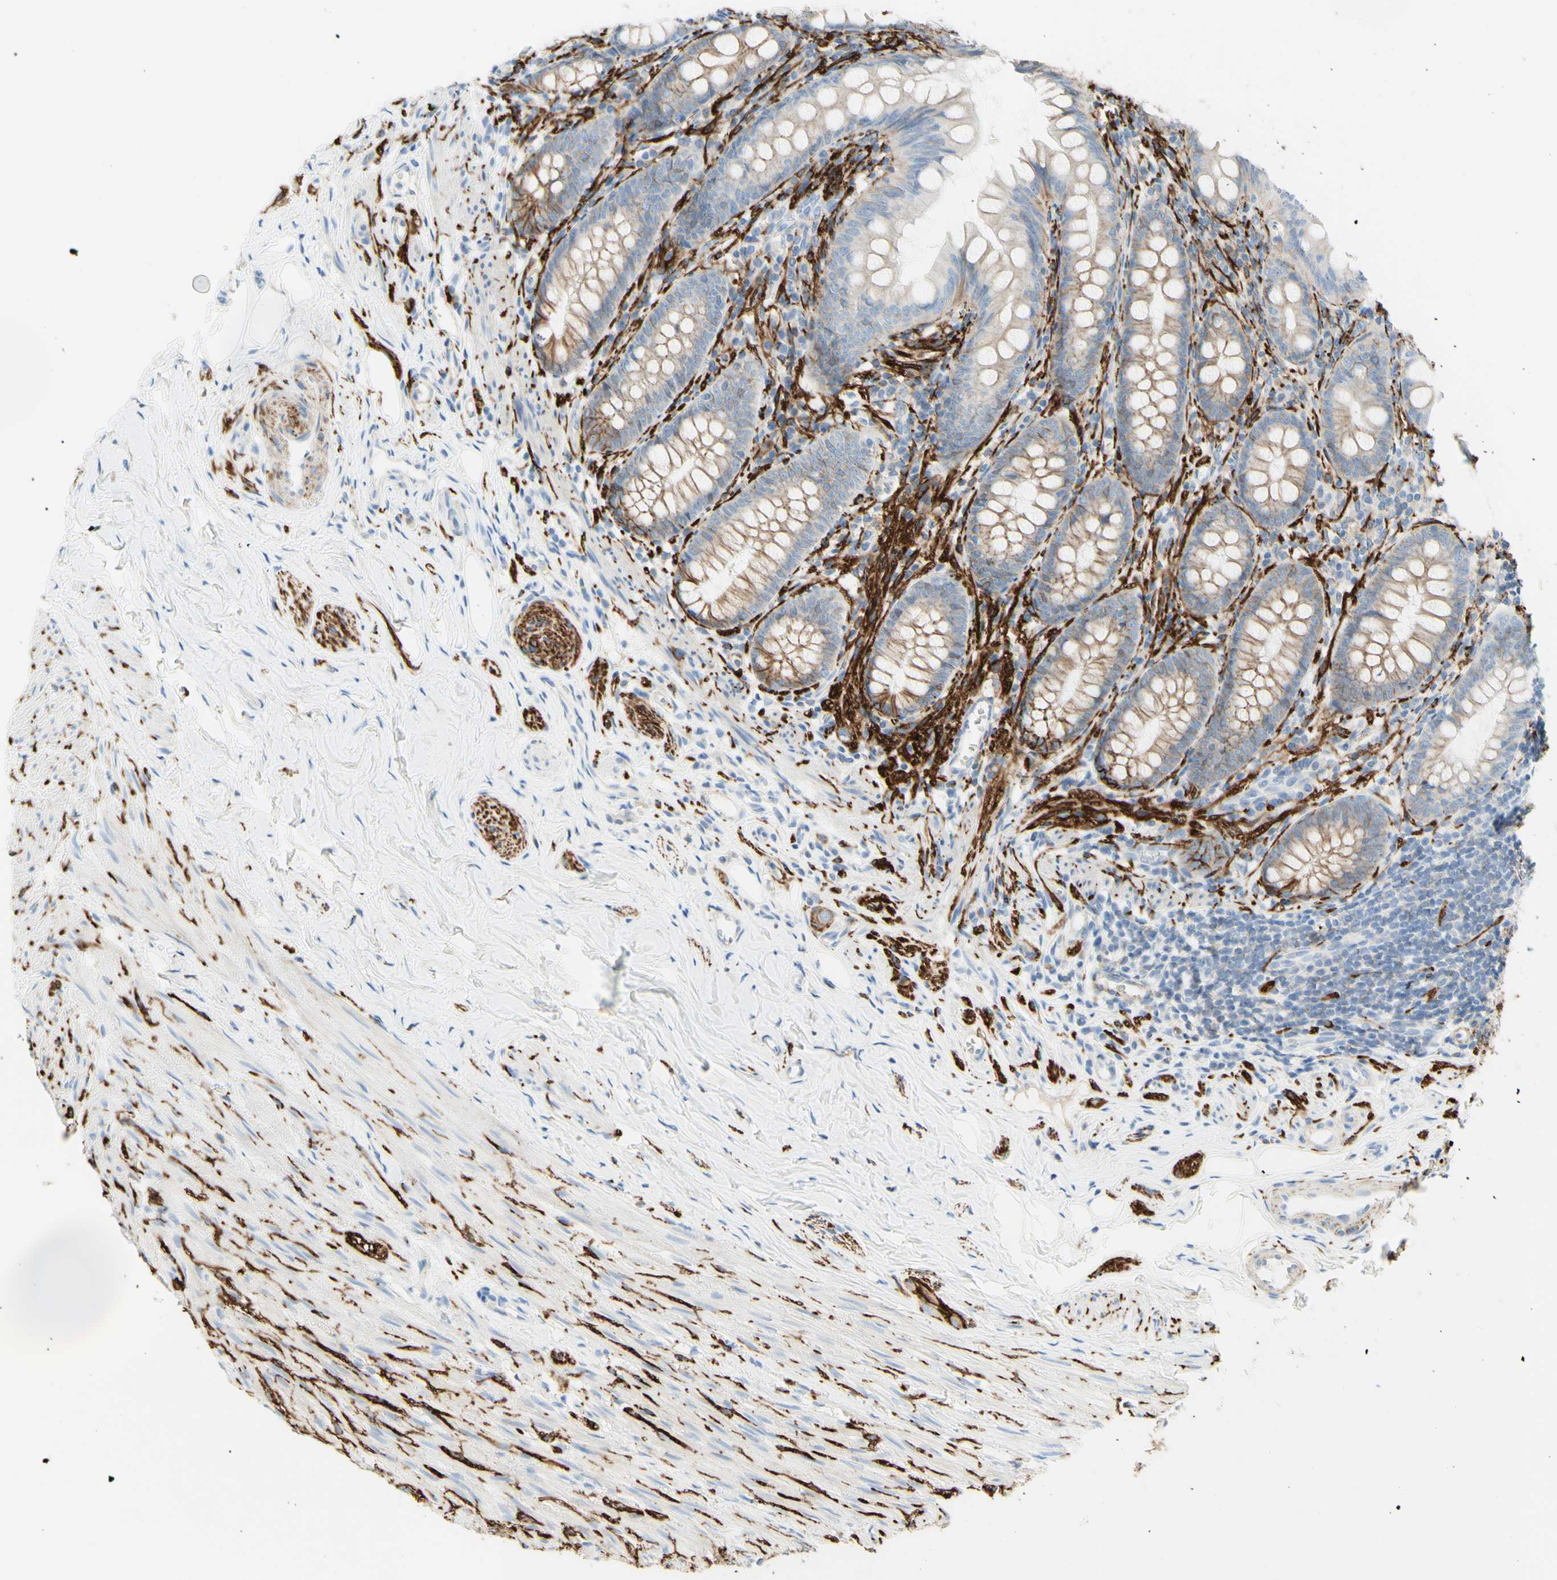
{"staining": {"intensity": "weak", "quantity": ">75%", "location": "cytoplasmic/membranous"}, "tissue": "appendix", "cell_type": "Glandular cells", "image_type": "normal", "snomed": [{"axis": "morphology", "description": "Normal tissue, NOS"}, {"axis": "topography", "description": "Appendix"}], "caption": "An immunohistochemistry micrograph of normal tissue is shown. Protein staining in brown shows weak cytoplasmic/membranous positivity in appendix within glandular cells.", "gene": "ALCAM", "patient": {"sex": "female", "age": 77}}